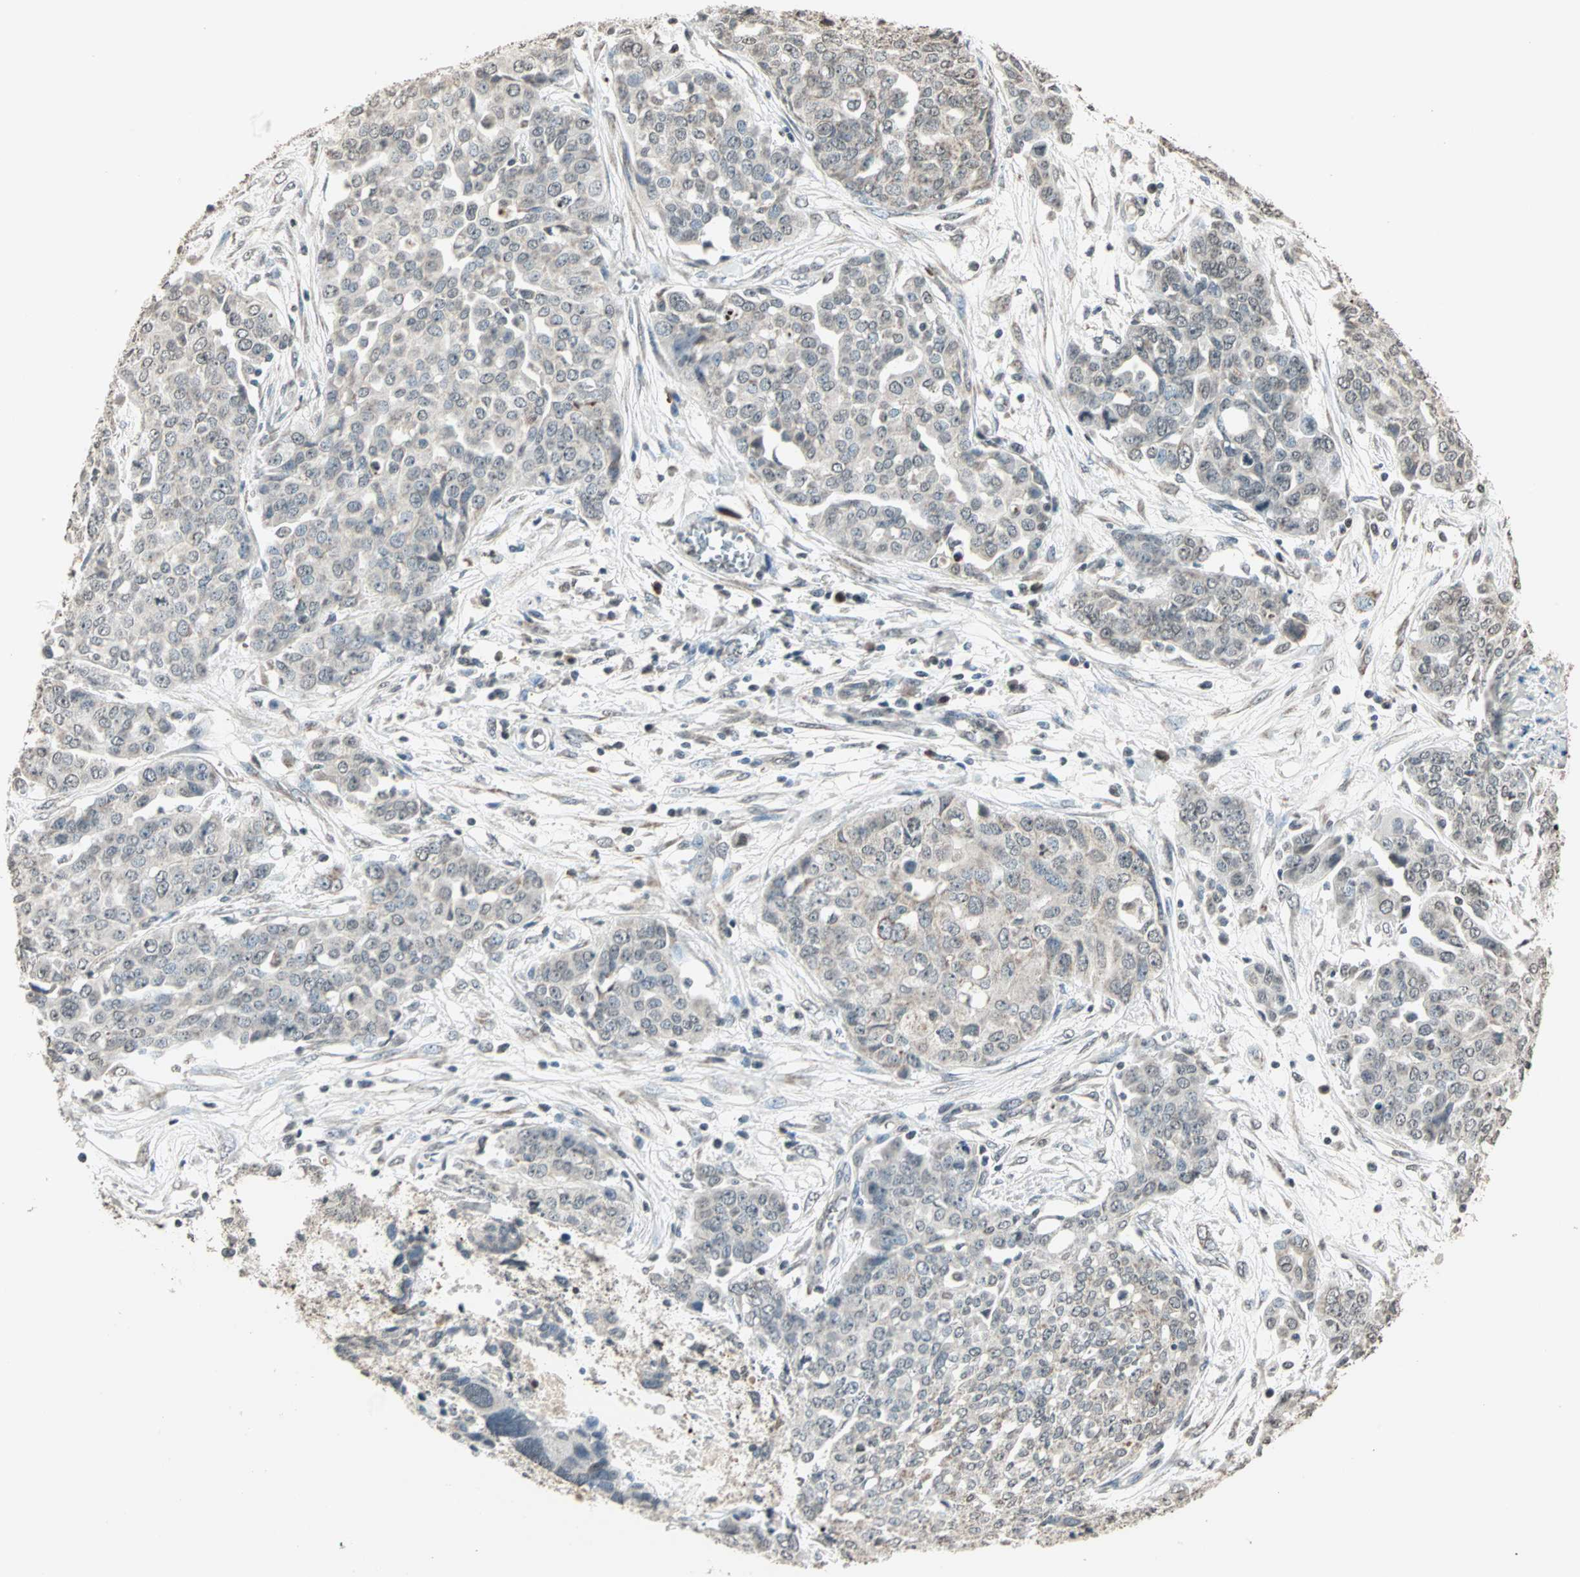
{"staining": {"intensity": "weak", "quantity": "25%-75%", "location": "cytoplasmic/membranous"}, "tissue": "ovarian cancer", "cell_type": "Tumor cells", "image_type": "cancer", "snomed": [{"axis": "morphology", "description": "Cystadenocarcinoma, serous, NOS"}, {"axis": "topography", "description": "Soft tissue"}, {"axis": "topography", "description": "Ovary"}], "caption": "Tumor cells reveal weak cytoplasmic/membranous positivity in about 25%-75% of cells in ovarian cancer (serous cystadenocarcinoma).", "gene": "PRELID1", "patient": {"sex": "female", "age": 57}}